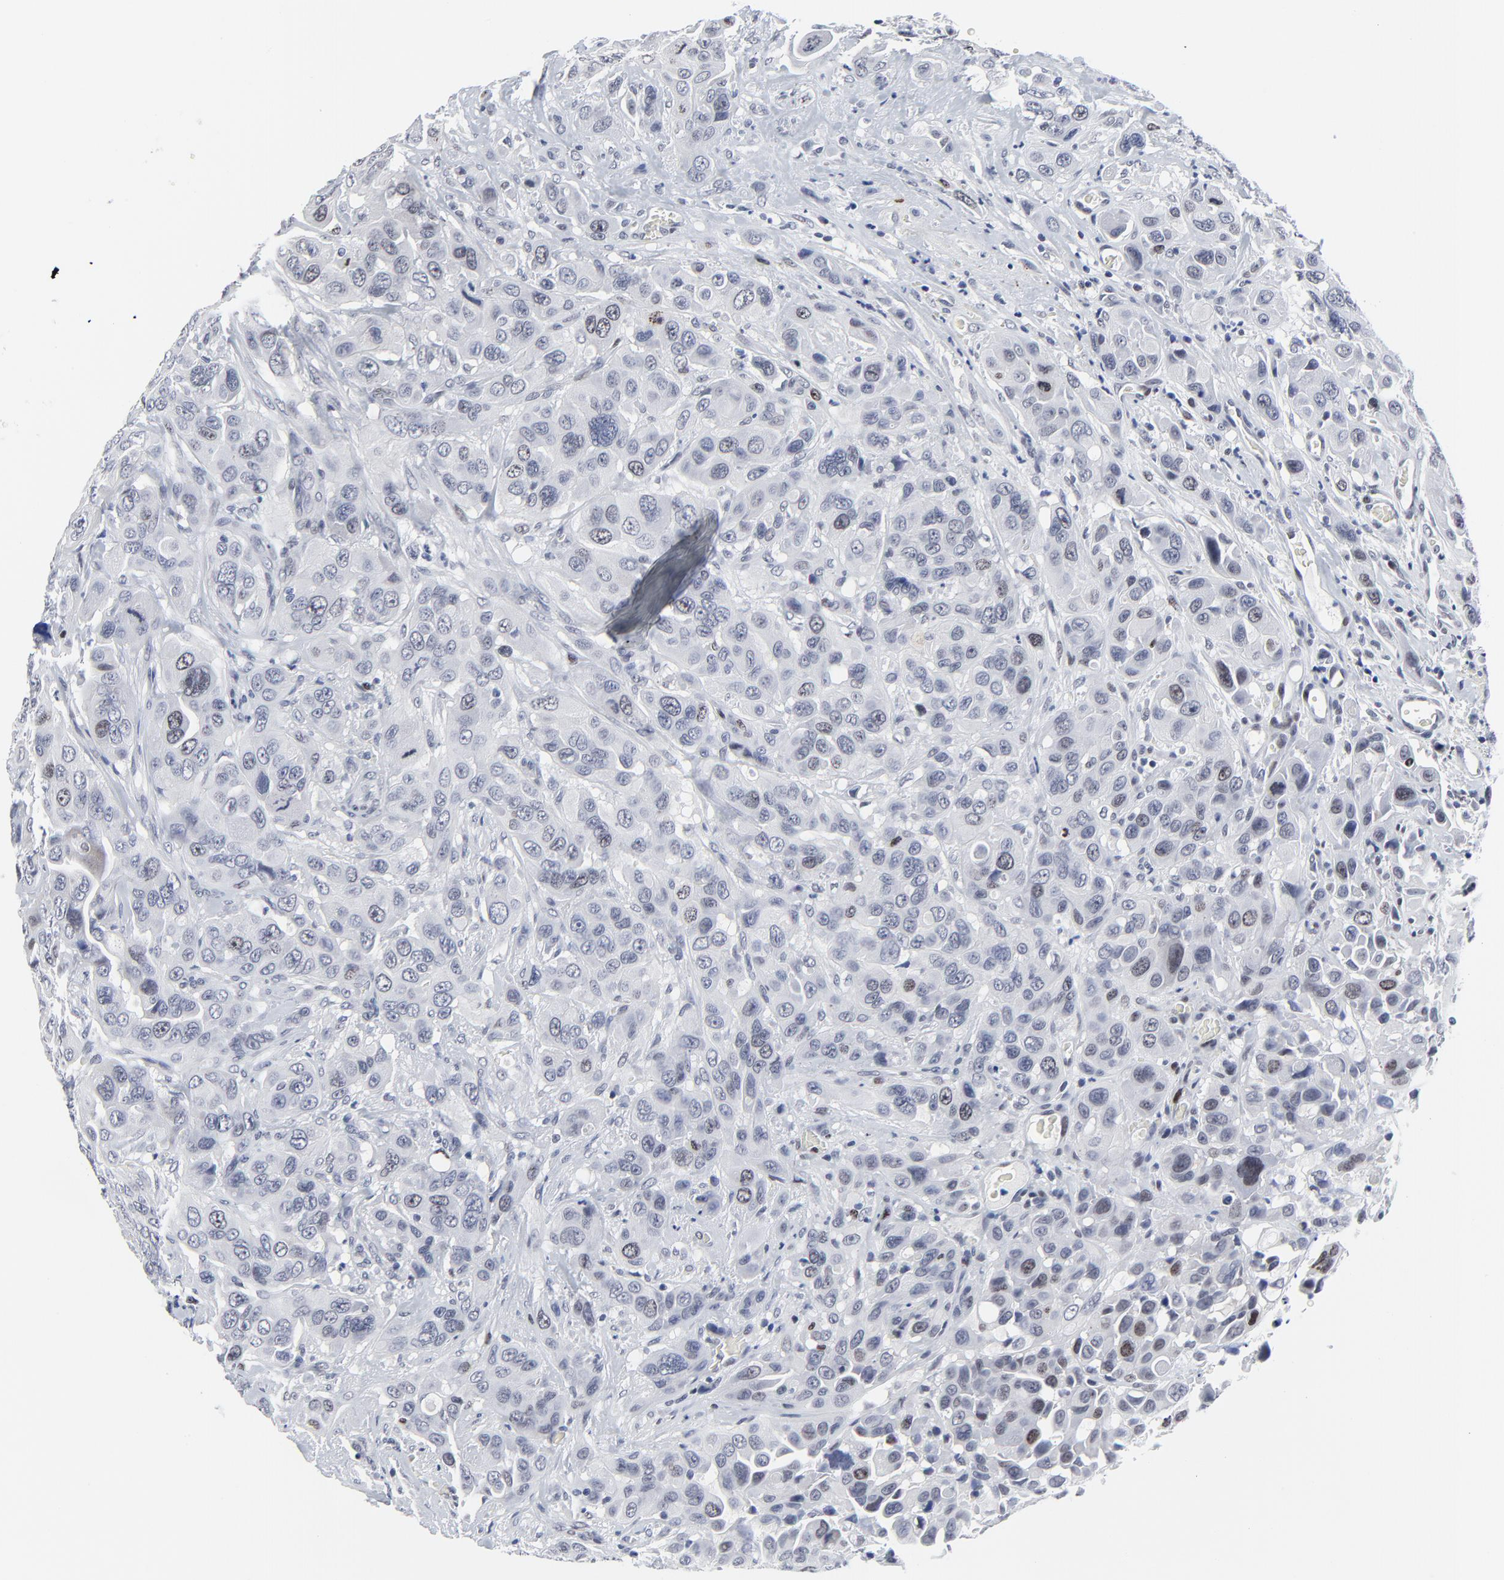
{"staining": {"intensity": "weak", "quantity": "<25%", "location": "nuclear"}, "tissue": "urothelial cancer", "cell_type": "Tumor cells", "image_type": "cancer", "snomed": [{"axis": "morphology", "description": "Urothelial carcinoma, High grade"}, {"axis": "topography", "description": "Urinary bladder"}], "caption": "An image of urothelial cancer stained for a protein shows no brown staining in tumor cells. The staining is performed using DAB (3,3'-diaminobenzidine) brown chromogen with nuclei counter-stained in using hematoxylin.", "gene": "ZNF589", "patient": {"sex": "male", "age": 73}}